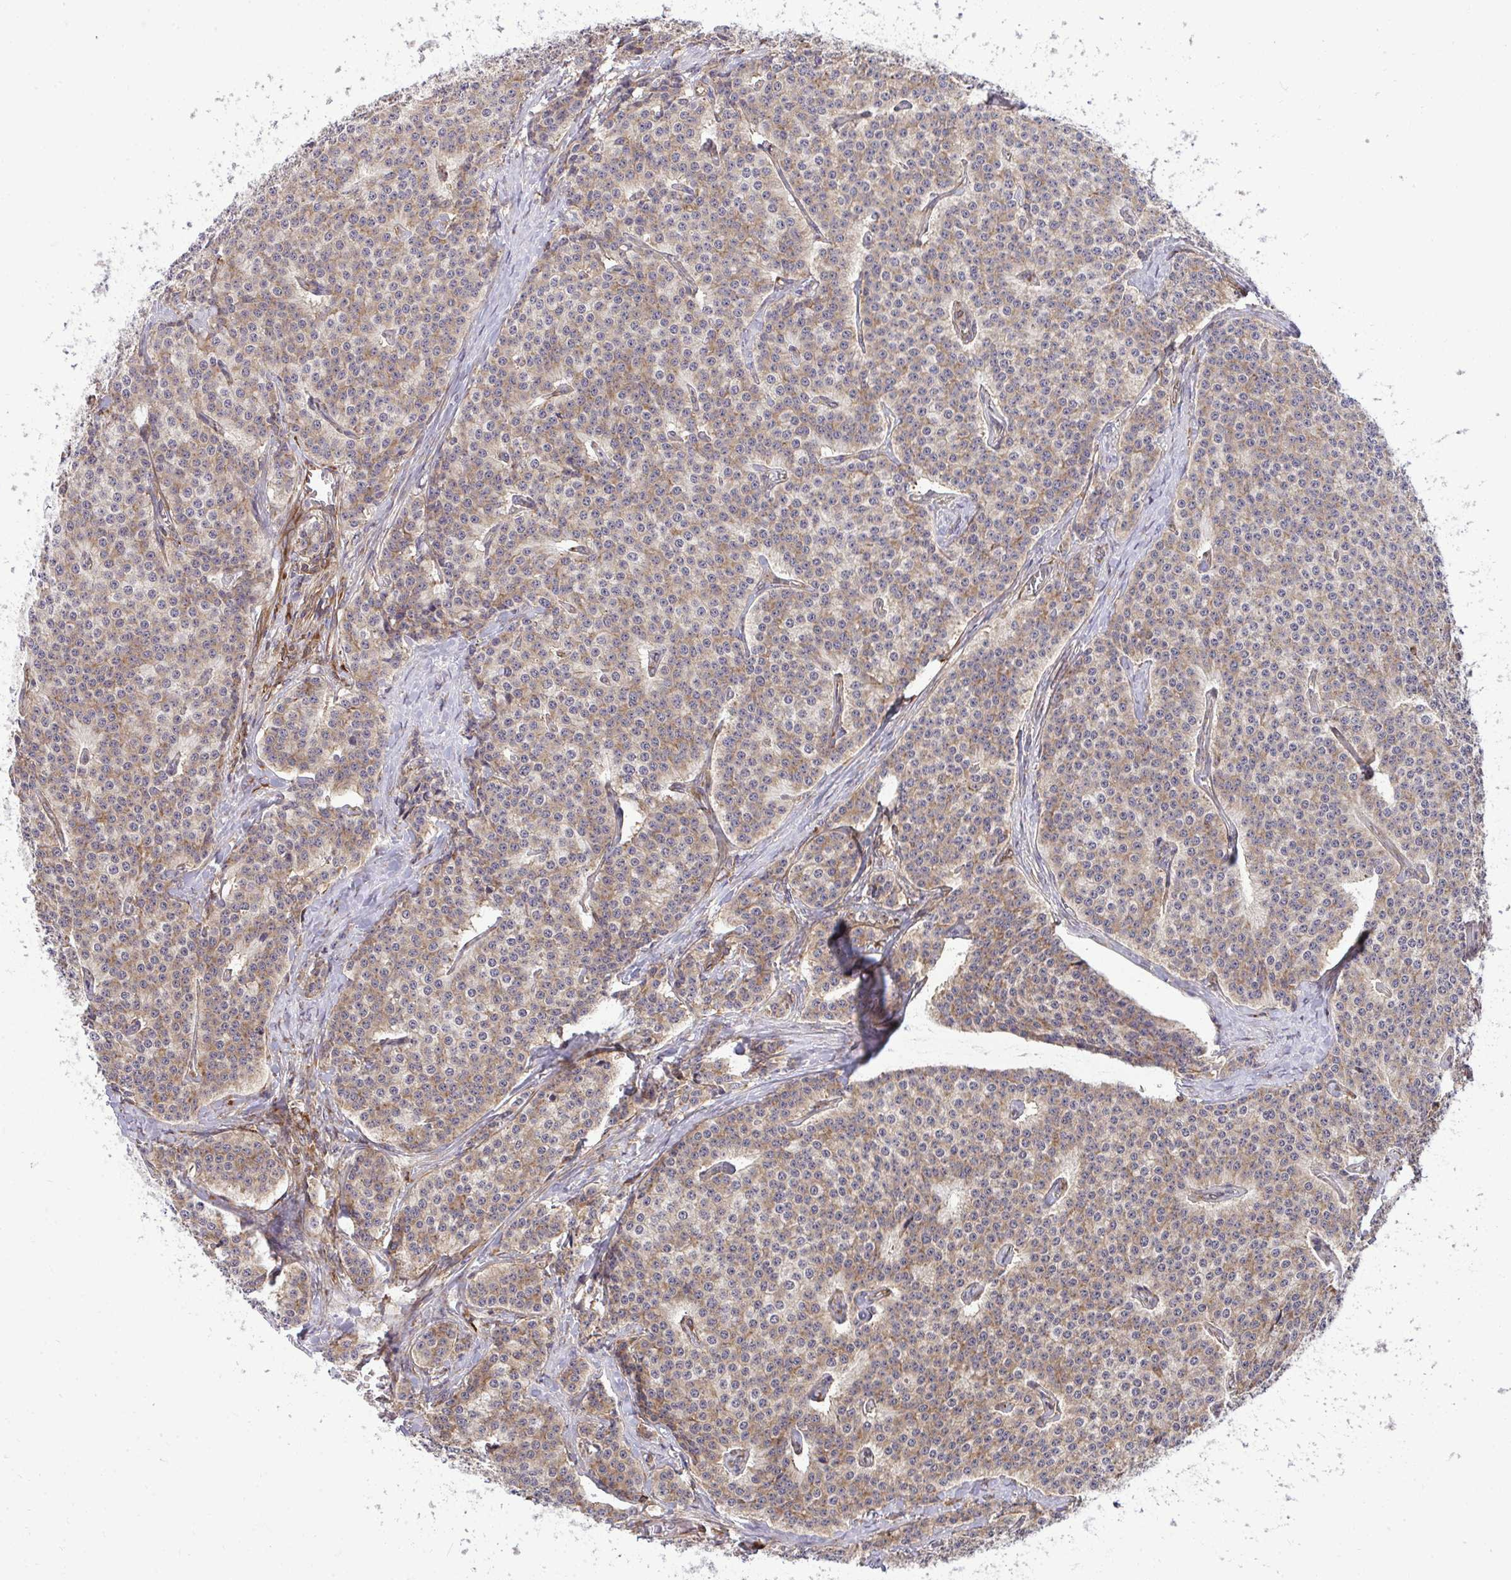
{"staining": {"intensity": "moderate", "quantity": ">75%", "location": "cytoplasmic/membranous"}, "tissue": "carcinoid", "cell_type": "Tumor cells", "image_type": "cancer", "snomed": [{"axis": "morphology", "description": "Carcinoid, malignant, NOS"}, {"axis": "topography", "description": "Small intestine"}], "caption": "A histopathology image of carcinoid stained for a protein shows moderate cytoplasmic/membranous brown staining in tumor cells.", "gene": "RPS15", "patient": {"sex": "female", "age": 64}}